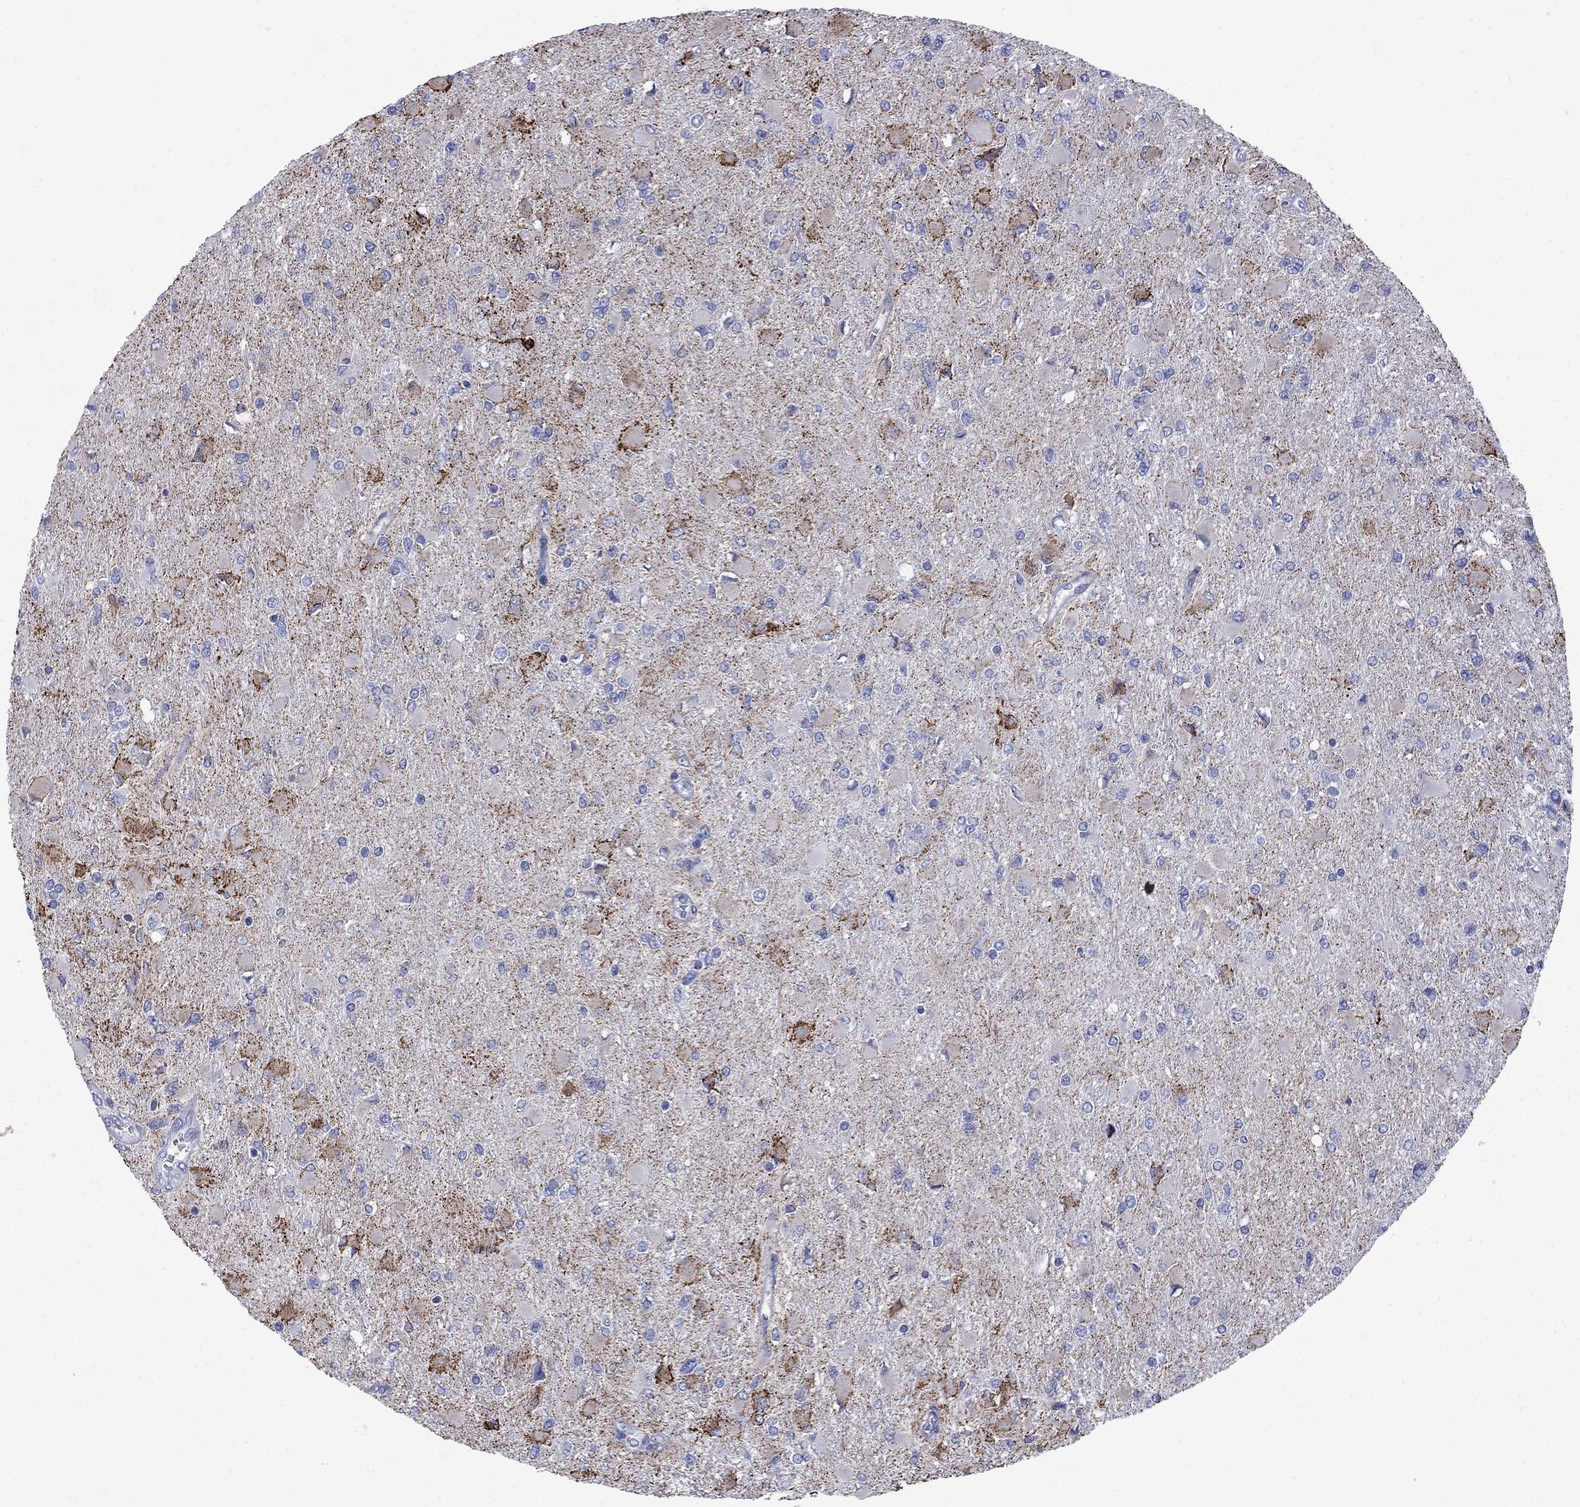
{"staining": {"intensity": "strong", "quantity": "<25%", "location": "cytoplasmic/membranous"}, "tissue": "glioma", "cell_type": "Tumor cells", "image_type": "cancer", "snomed": [{"axis": "morphology", "description": "Glioma, malignant, High grade"}, {"axis": "topography", "description": "Cerebral cortex"}], "caption": "Brown immunohistochemical staining in human malignant glioma (high-grade) shows strong cytoplasmic/membranous staining in approximately <25% of tumor cells.", "gene": "SESTD1", "patient": {"sex": "female", "age": 36}}